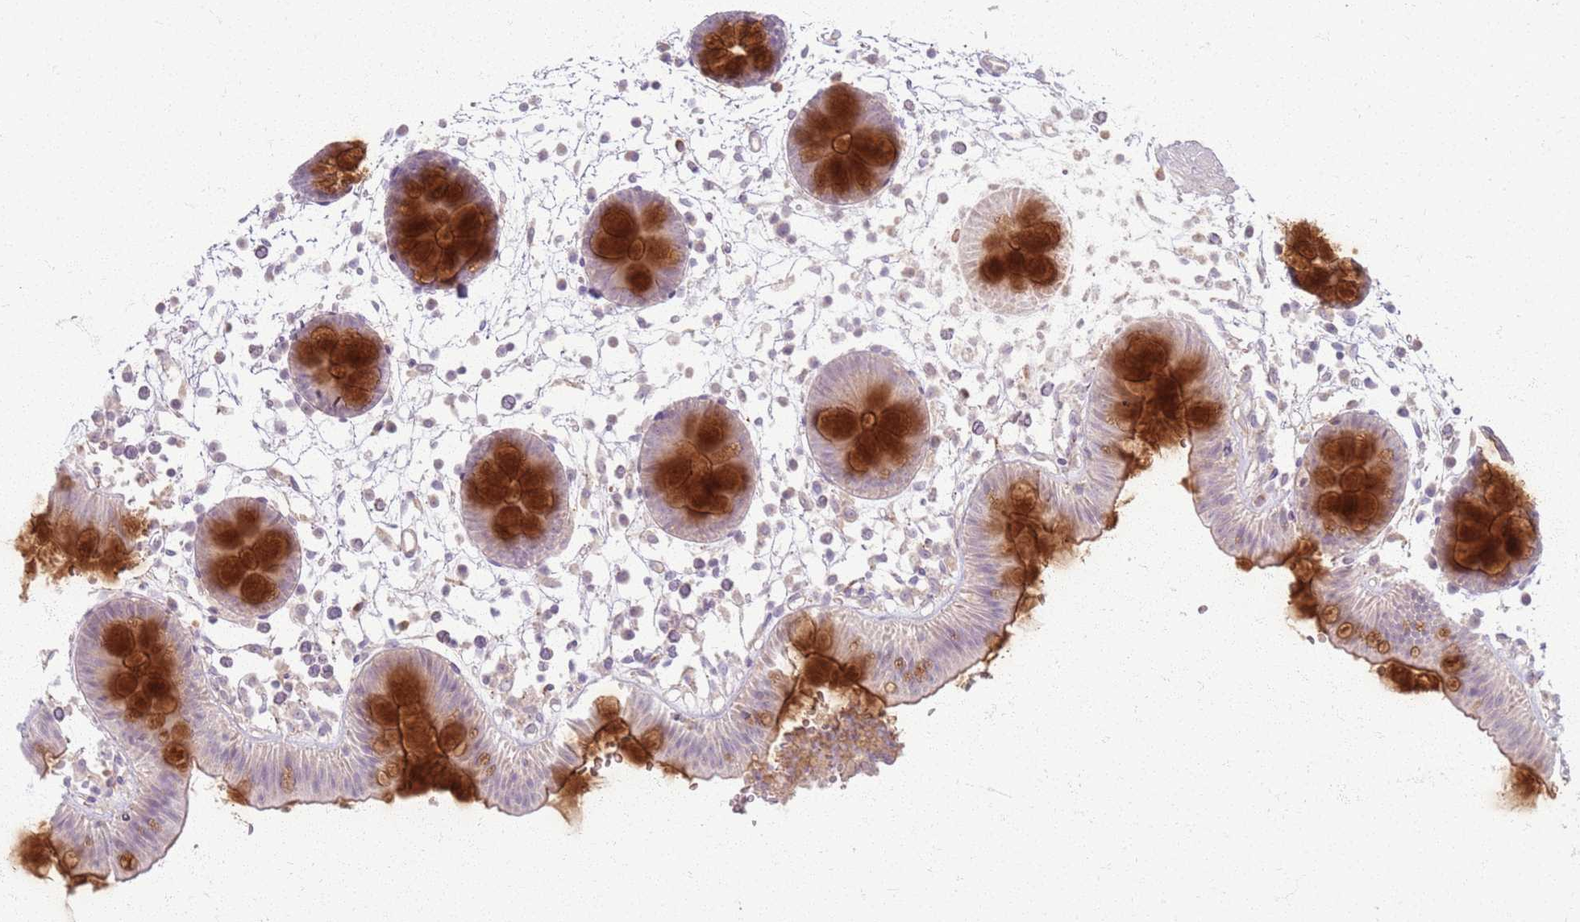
{"staining": {"intensity": "strong", "quantity": ">75%", "location": "cytoplasmic/membranous"}, "tissue": "colon", "cell_type": "Glandular cells", "image_type": "normal", "snomed": [{"axis": "morphology", "description": "Normal tissue, NOS"}, {"axis": "topography", "description": "Colon"}], "caption": "Protein expression analysis of normal colon exhibits strong cytoplasmic/membranous staining in approximately >75% of glandular cells.", "gene": "ZDHHC2", "patient": {"sex": "male", "age": 56}}